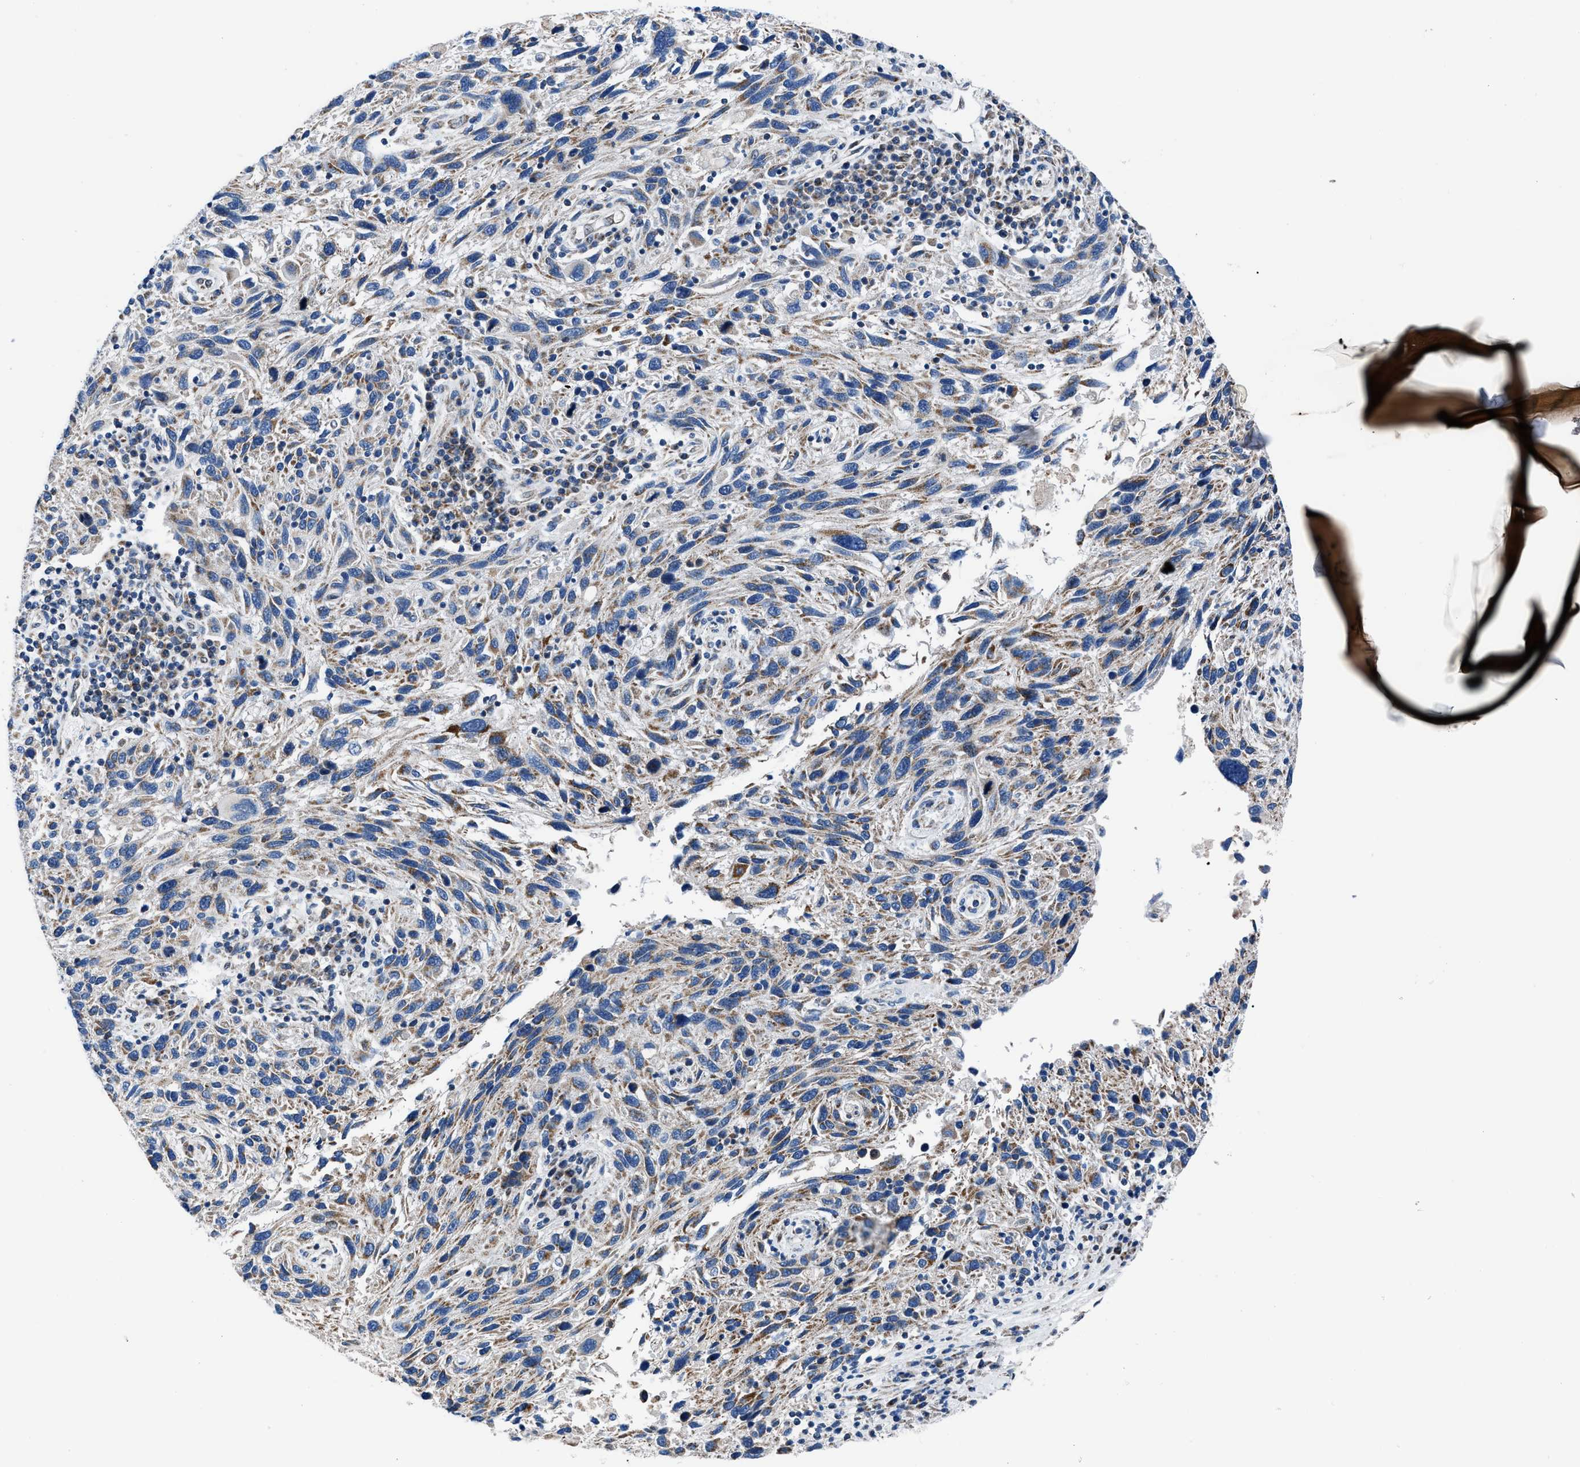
{"staining": {"intensity": "moderate", "quantity": "<25%", "location": "cytoplasmic/membranous"}, "tissue": "melanoma", "cell_type": "Tumor cells", "image_type": "cancer", "snomed": [{"axis": "morphology", "description": "Malignant melanoma, NOS"}, {"axis": "topography", "description": "Skin"}], "caption": "This photomicrograph displays immunohistochemistry staining of melanoma, with low moderate cytoplasmic/membranous staining in about <25% of tumor cells.", "gene": "LMO2", "patient": {"sex": "male", "age": 53}}